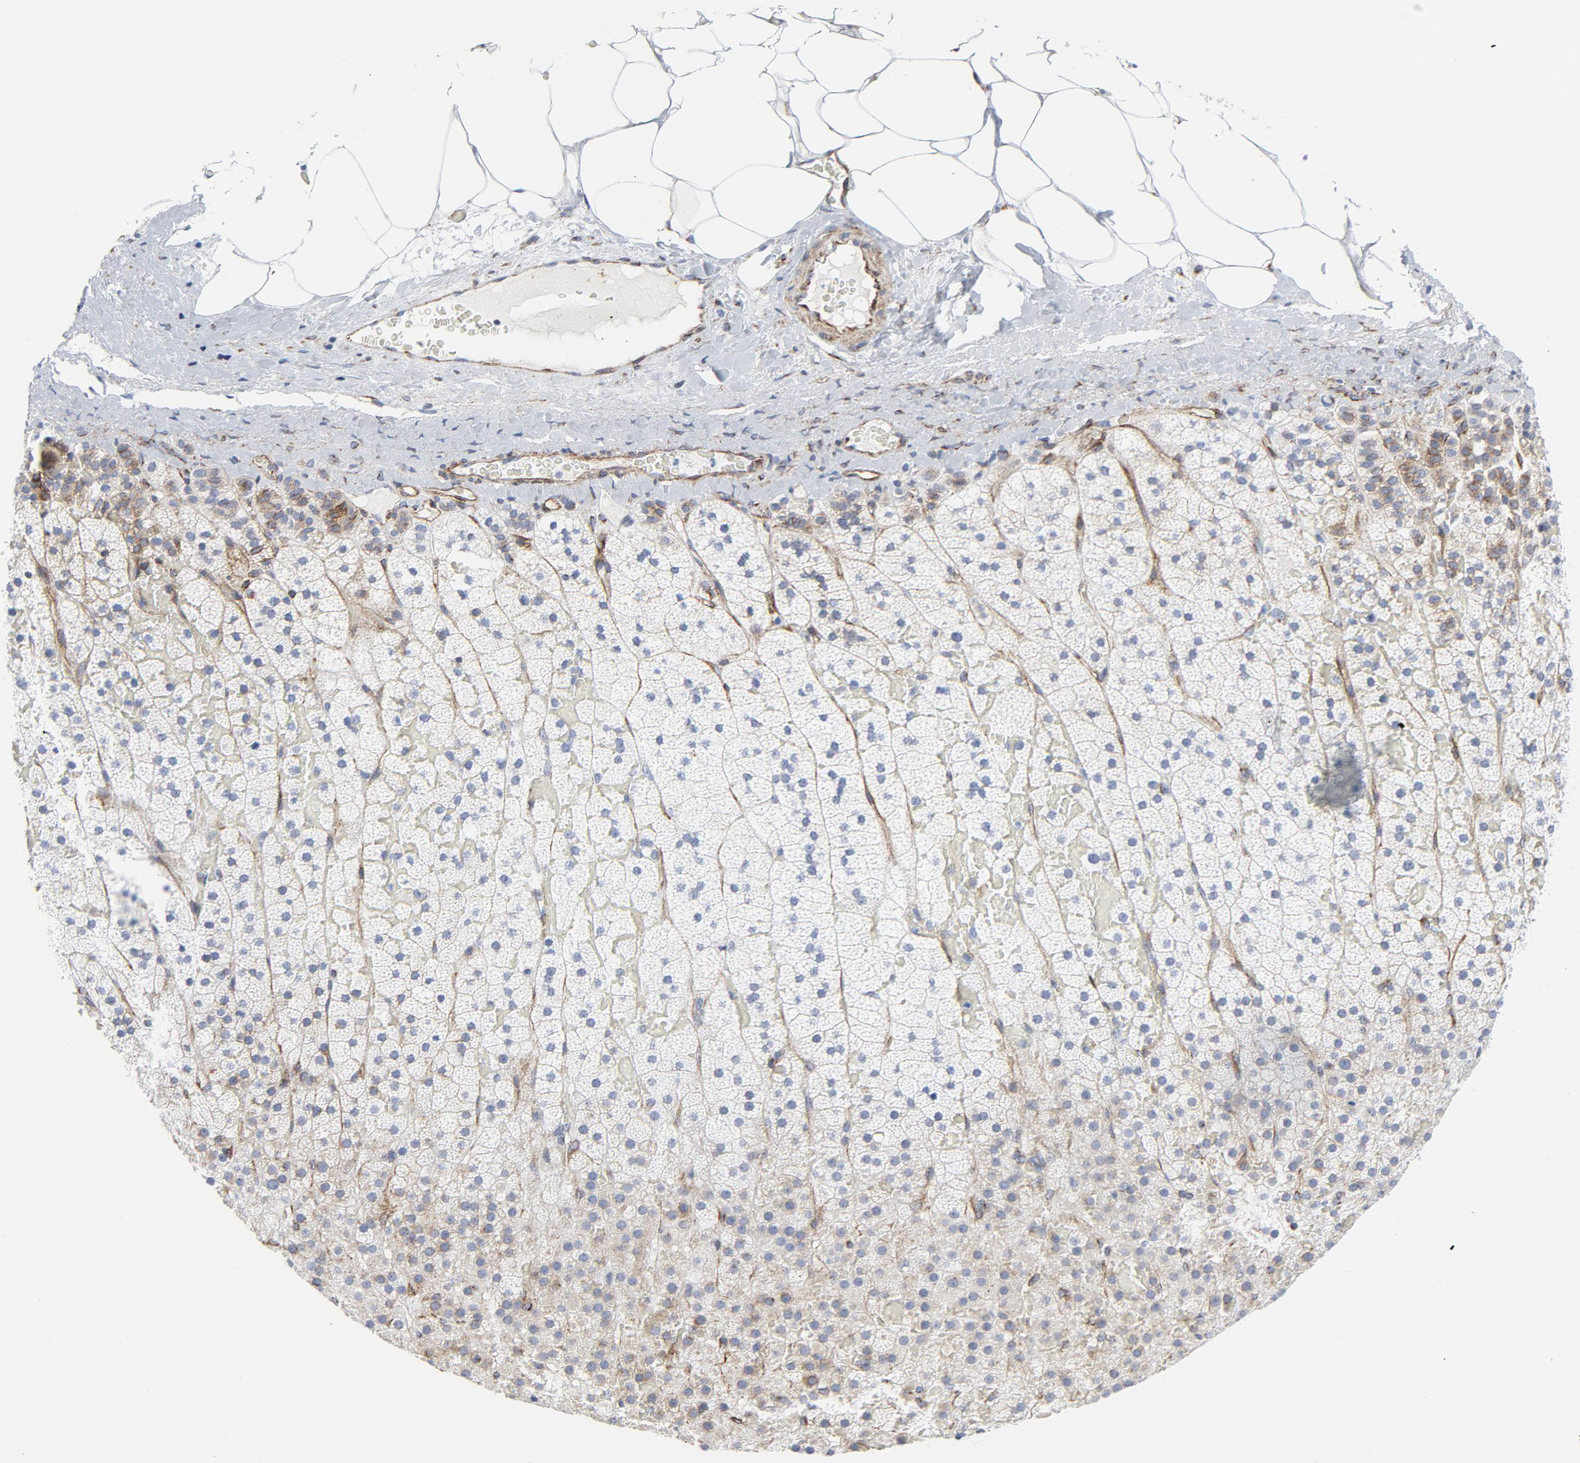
{"staining": {"intensity": "moderate", "quantity": ">75%", "location": "cytoplasmic/membranous"}, "tissue": "adrenal gland", "cell_type": "Glandular cells", "image_type": "normal", "snomed": [{"axis": "morphology", "description": "Normal tissue, NOS"}, {"axis": "topography", "description": "Adrenal gland"}], "caption": "Immunohistochemistry (IHC) (DAB (3,3'-diaminobenzidine)) staining of normal adrenal gland reveals moderate cytoplasmic/membranous protein positivity in about >75% of glandular cells.", "gene": "TUBB1", "patient": {"sex": "male", "age": 35}}